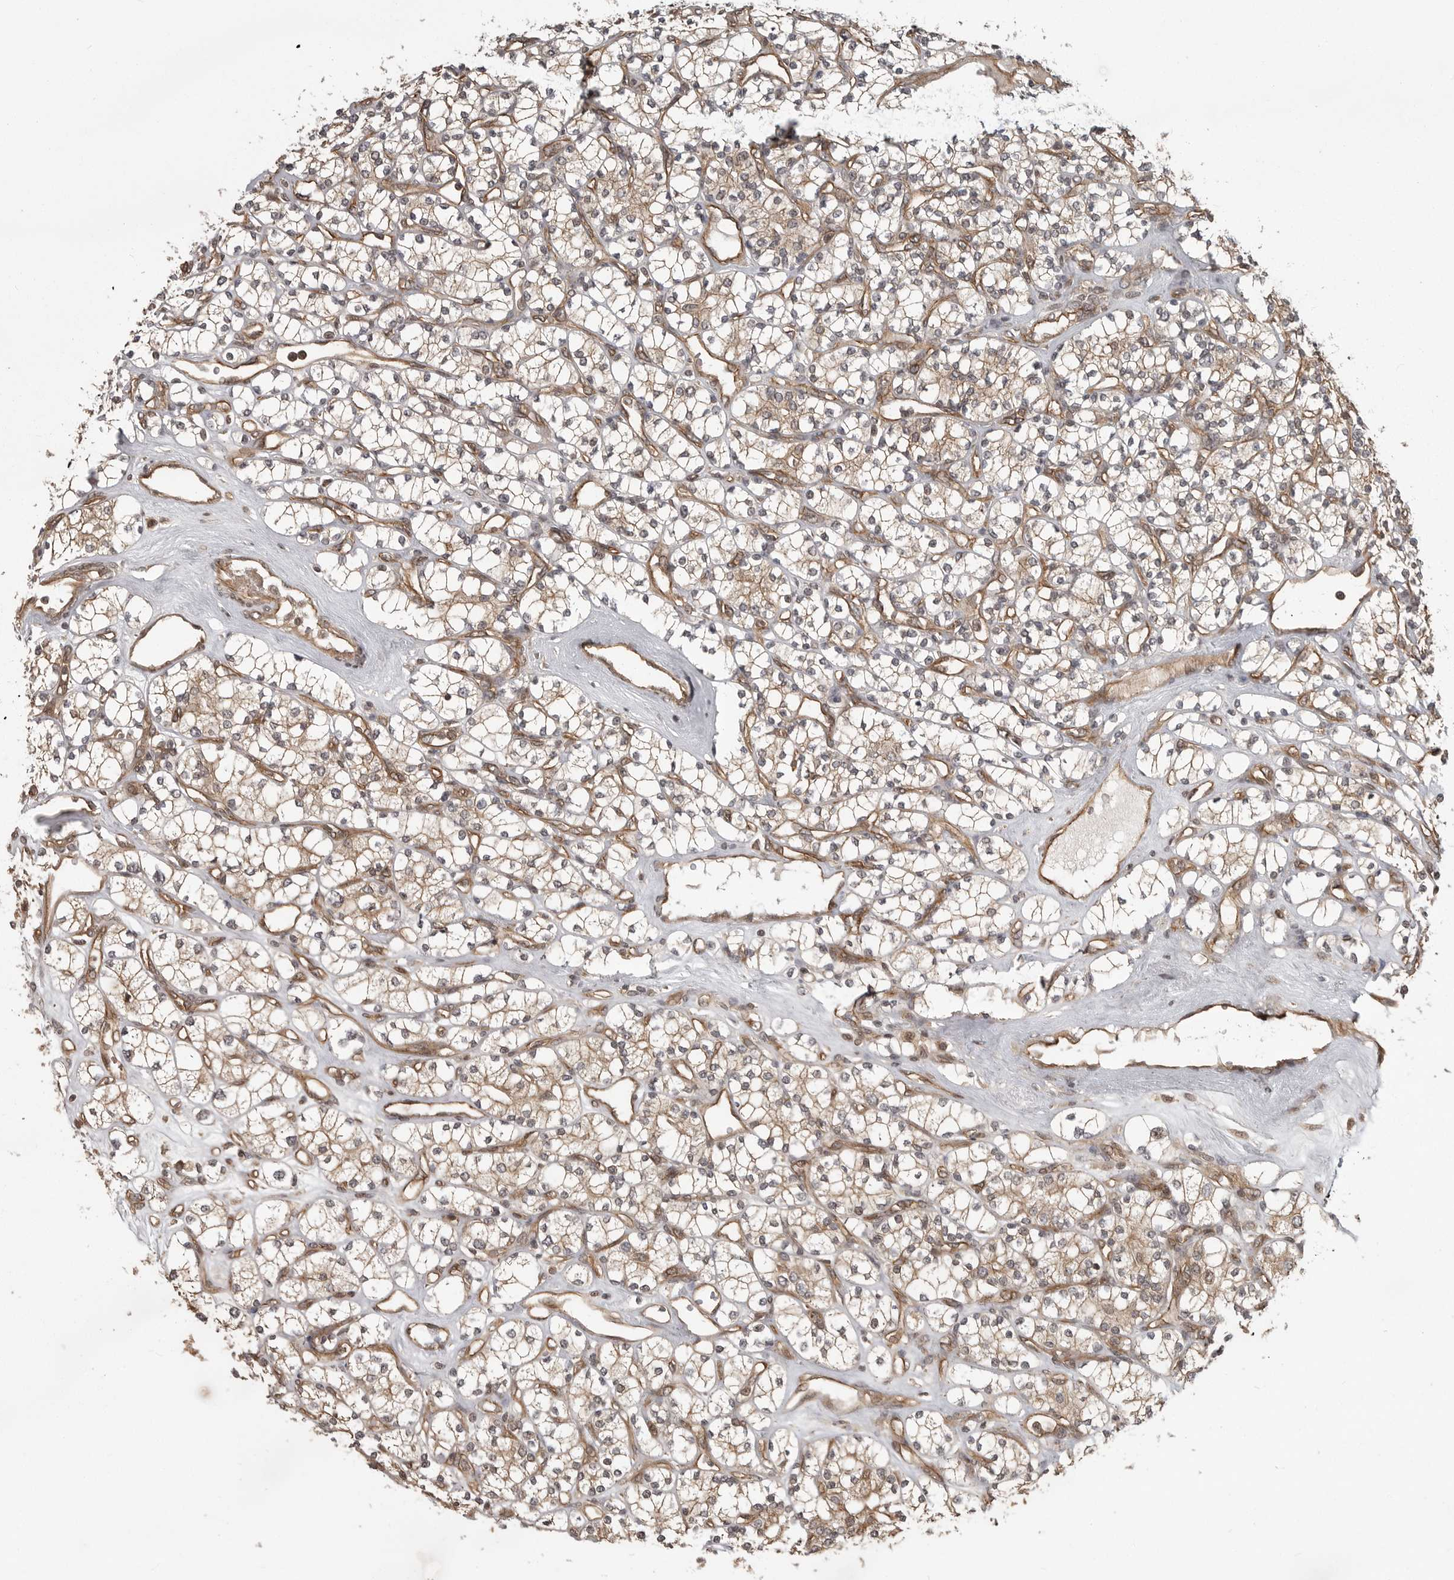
{"staining": {"intensity": "moderate", "quantity": ">75%", "location": "cytoplasmic/membranous"}, "tissue": "renal cancer", "cell_type": "Tumor cells", "image_type": "cancer", "snomed": [{"axis": "morphology", "description": "Adenocarcinoma, NOS"}, {"axis": "topography", "description": "Kidney"}], "caption": "Protein expression analysis of human renal adenocarcinoma reveals moderate cytoplasmic/membranous expression in about >75% of tumor cells. The protein of interest is stained brown, and the nuclei are stained in blue (DAB IHC with brightfield microscopy, high magnification).", "gene": "DNAJC8", "patient": {"sex": "male", "age": 77}}